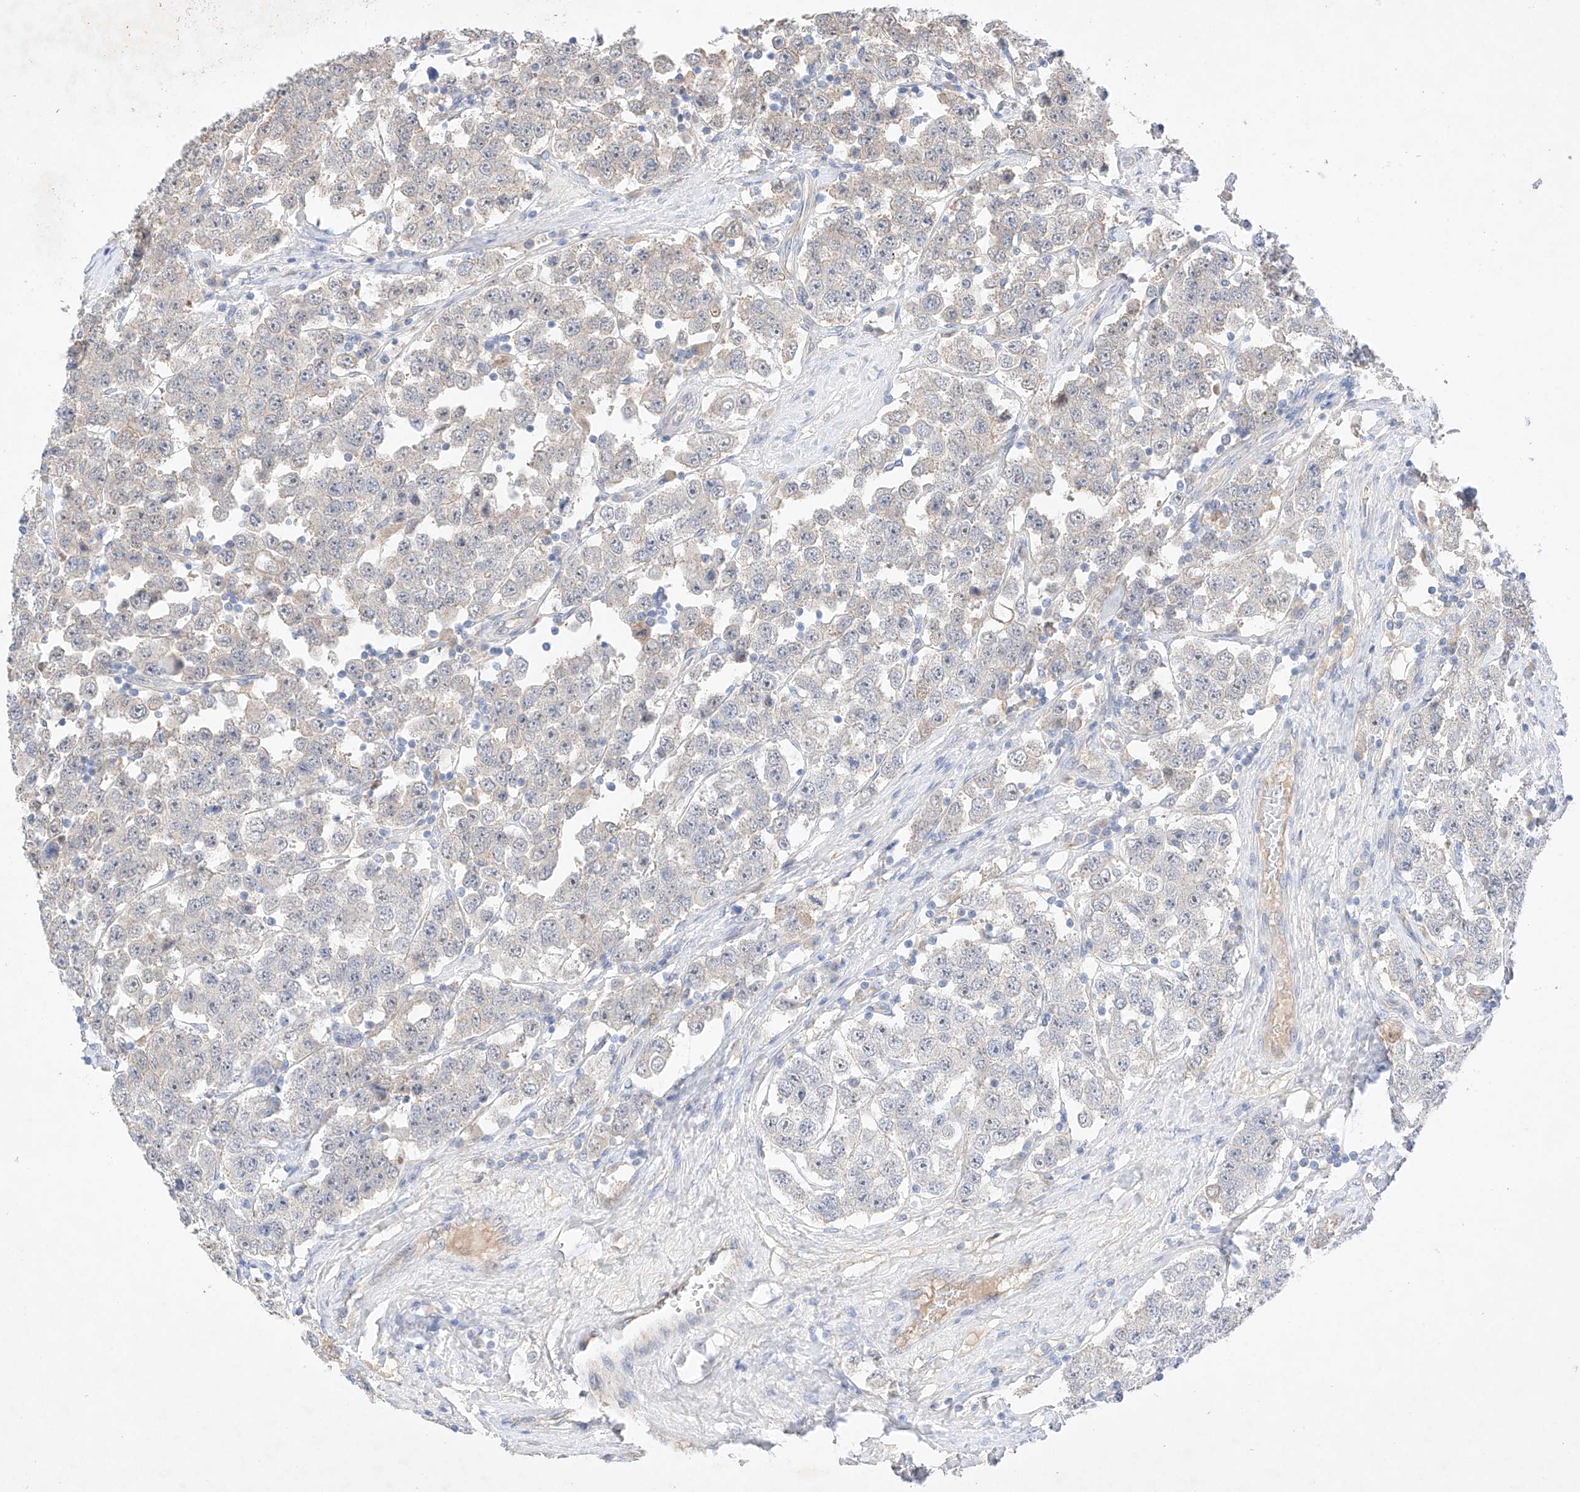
{"staining": {"intensity": "weak", "quantity": "<25%", "location": "nuclear"}, "tissue": "testis cancer", "cell_type": "Tumor cells", "image_type": "cancer", "snomed": [{"axis": "morphology", "description": "Seminoma, NOS"}, {"axis": "topography", "description": "Testis"}], "caption": "A histopathology image of human seminoma (testis) is negative for staining in tumor cells. (Stains: DAB (3,3'-diaminobenzidine) immunohistochemistry with hematoxylin counter stain, Microscopy: brightfield microscopy at high magnification).", "gene": "IL22RA2", "patient": {"sex": "male", "age": 28}}